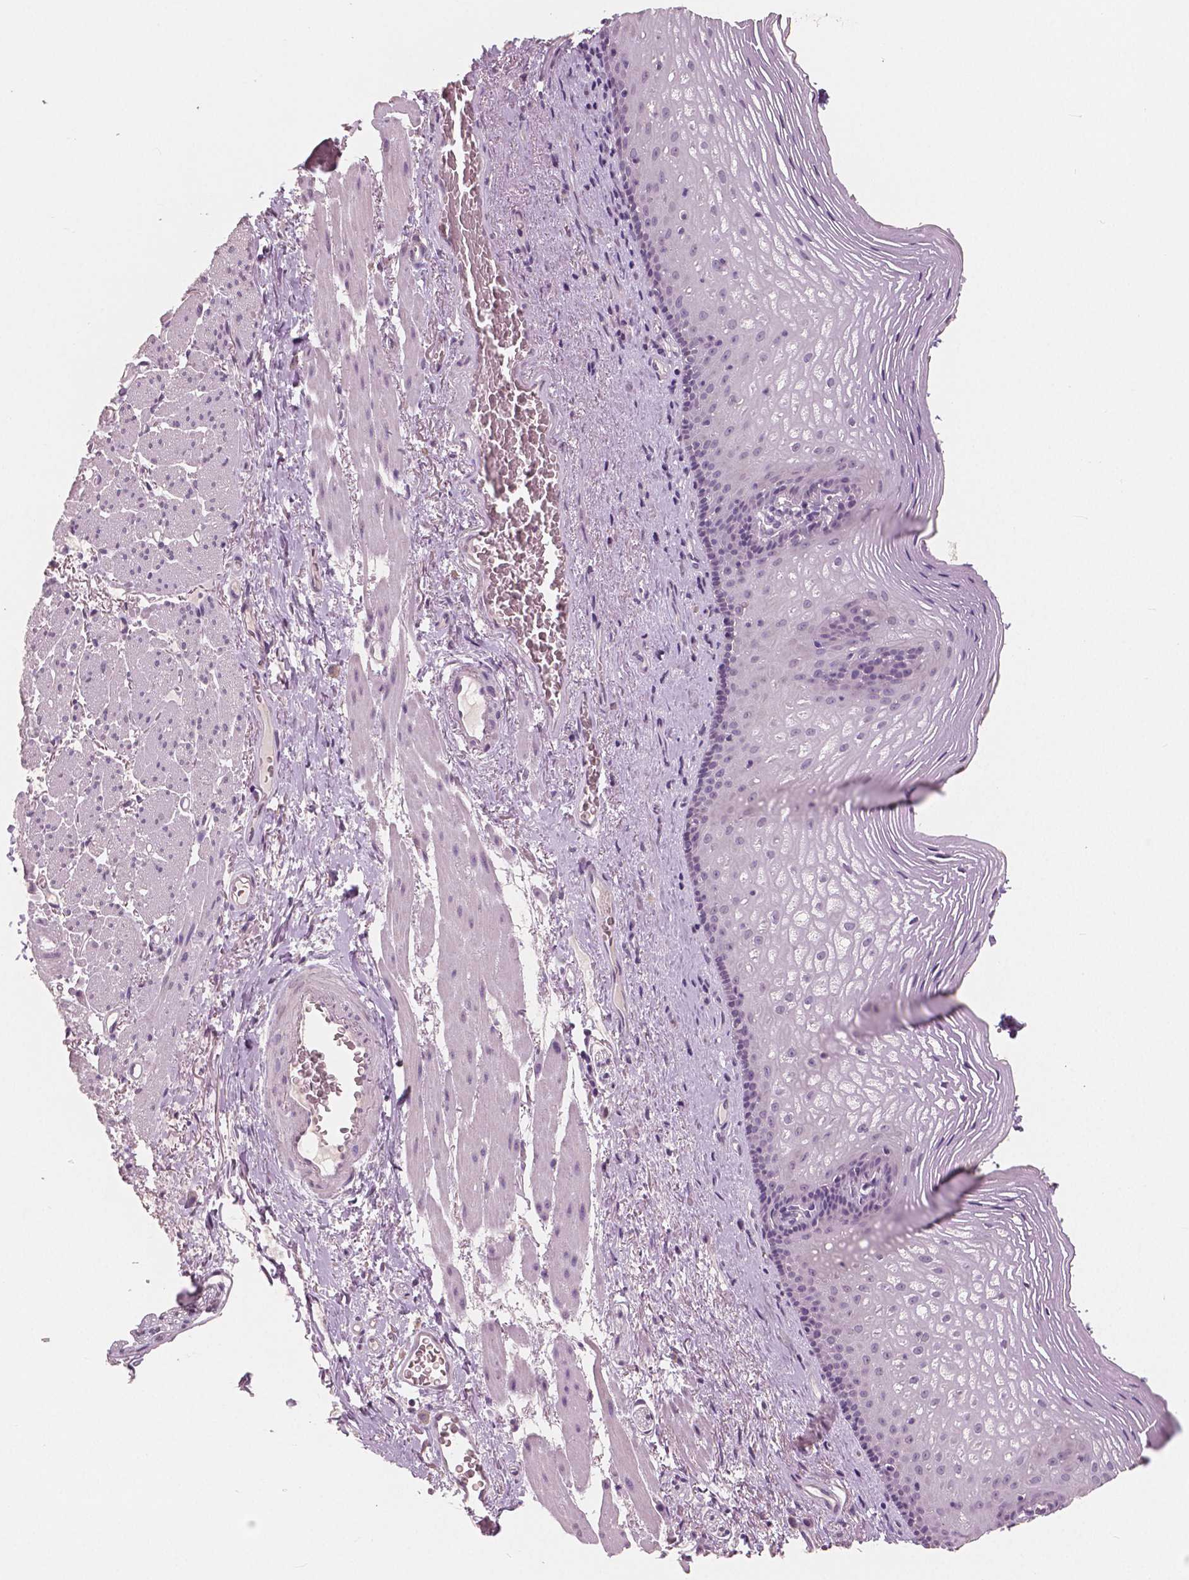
{"staining": {"intensity": "negative", "quantity": "none", "location": "none"}, "tissue": "esophagus", "cell_type": "Squamous epithelial cells", "image_type": "normal", "snomed": [{"axis": "morphology", "description": "Normal tissue, NOS"}, {"axis": "topography", "description": "Esophagus"}], "caption": "Protein analysis of normal esophagus shows no significant positivity in squamous epithelial cells.", "gene": "RNASE7", "patient": {"sex": "male", "age": 76}}